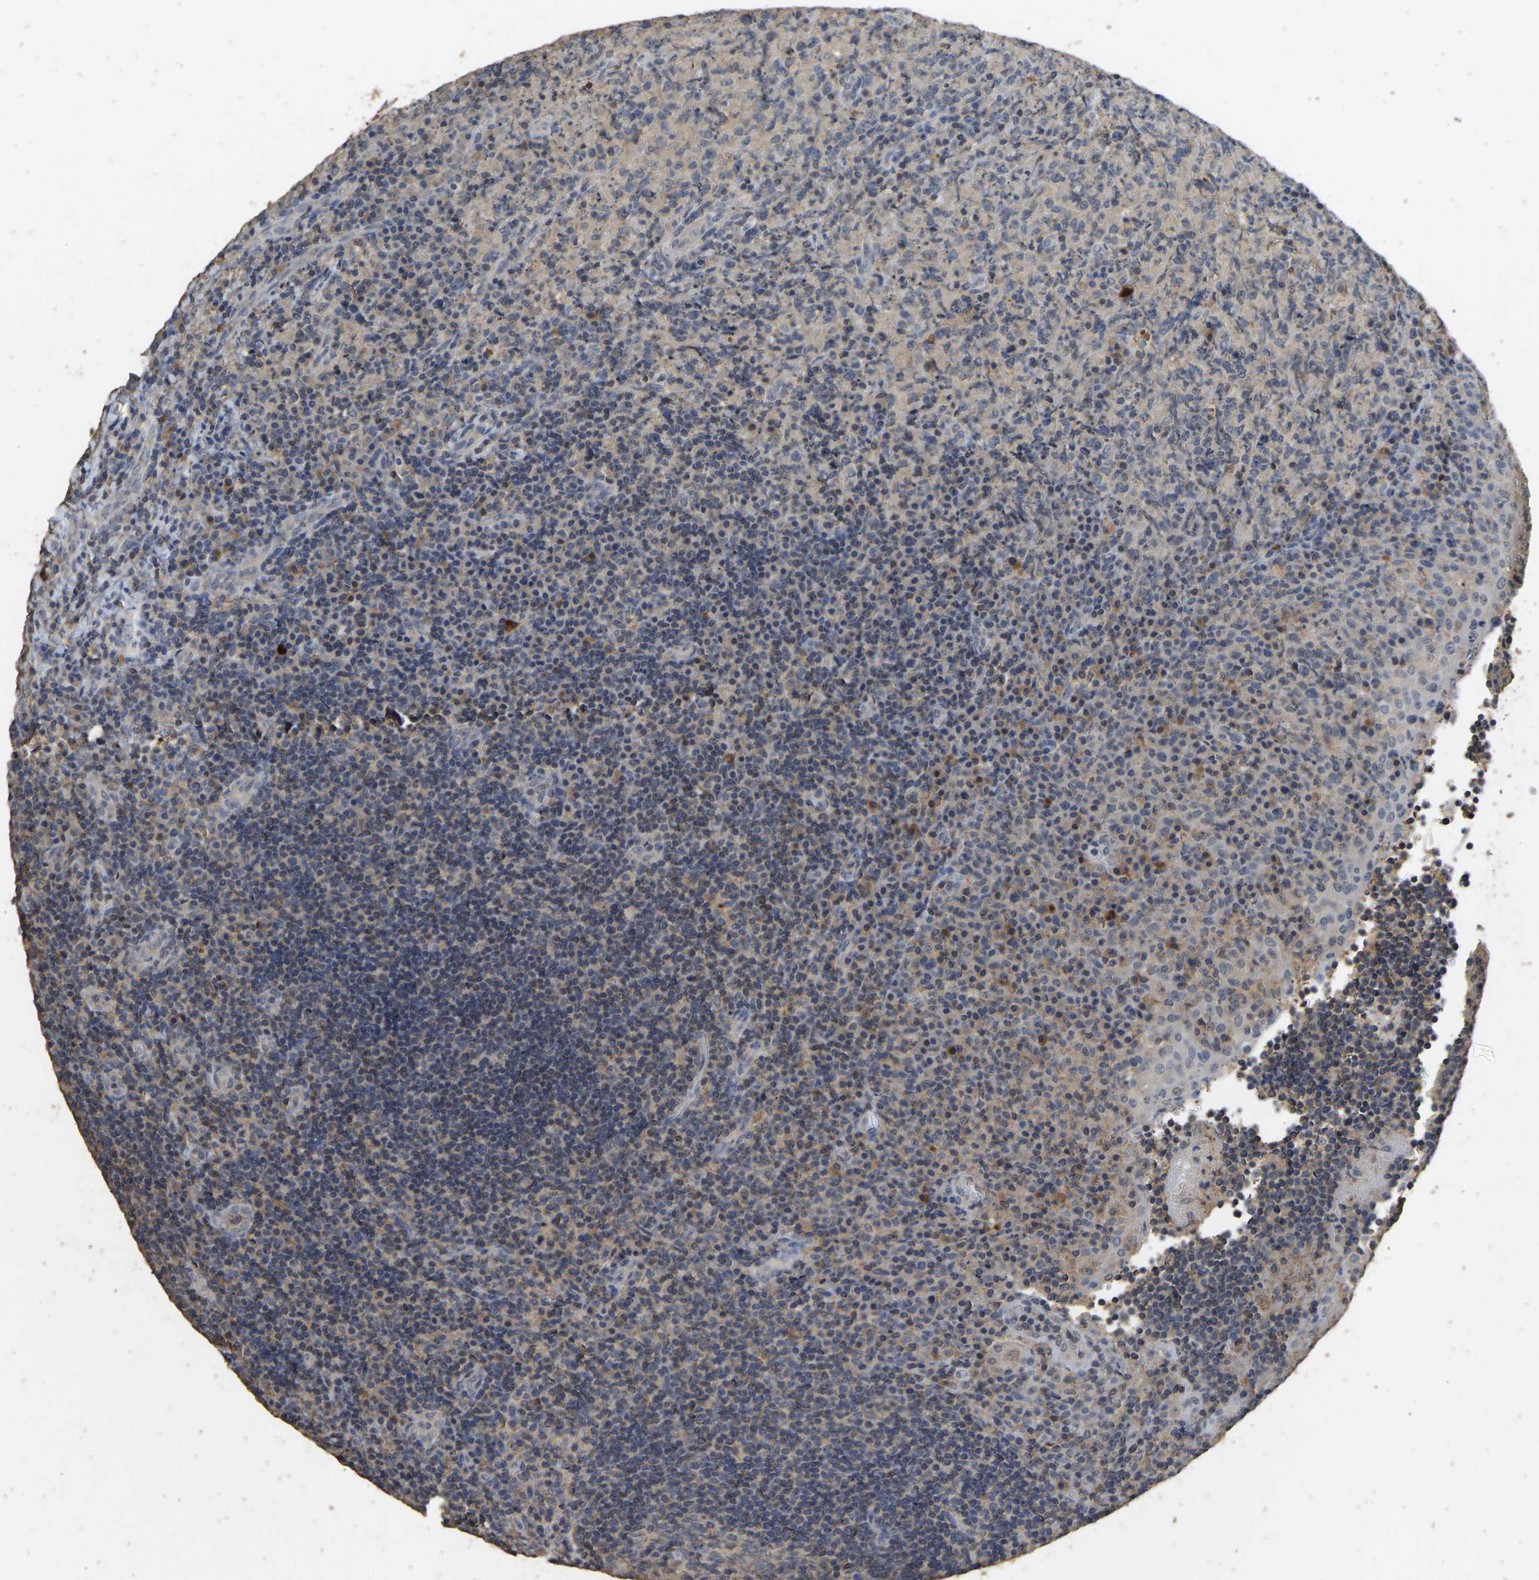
{"staining": {"intensity": "negative", "quantity": "none", "location": "none"}, "tissue": "lymphoma", "cell_type": "Tumor cells", "image_type": "cancer", "snomed": [{"axis": "morphology", "description": "Malignant lymphoma, non-Hodgkin's type, High grade"}, {"axis": "topography", "description": "Tonsil"}], "caption": "Immunohistochemistry (IHC) image of neoplastic tissue: high-grade malignant lymphoma, non-Hodgkin's type stained with DAB demonstrates no significant protein staining in tumor cells.", "gene": "CIDEC", "patient": {"sex": "female", "age": 36}}